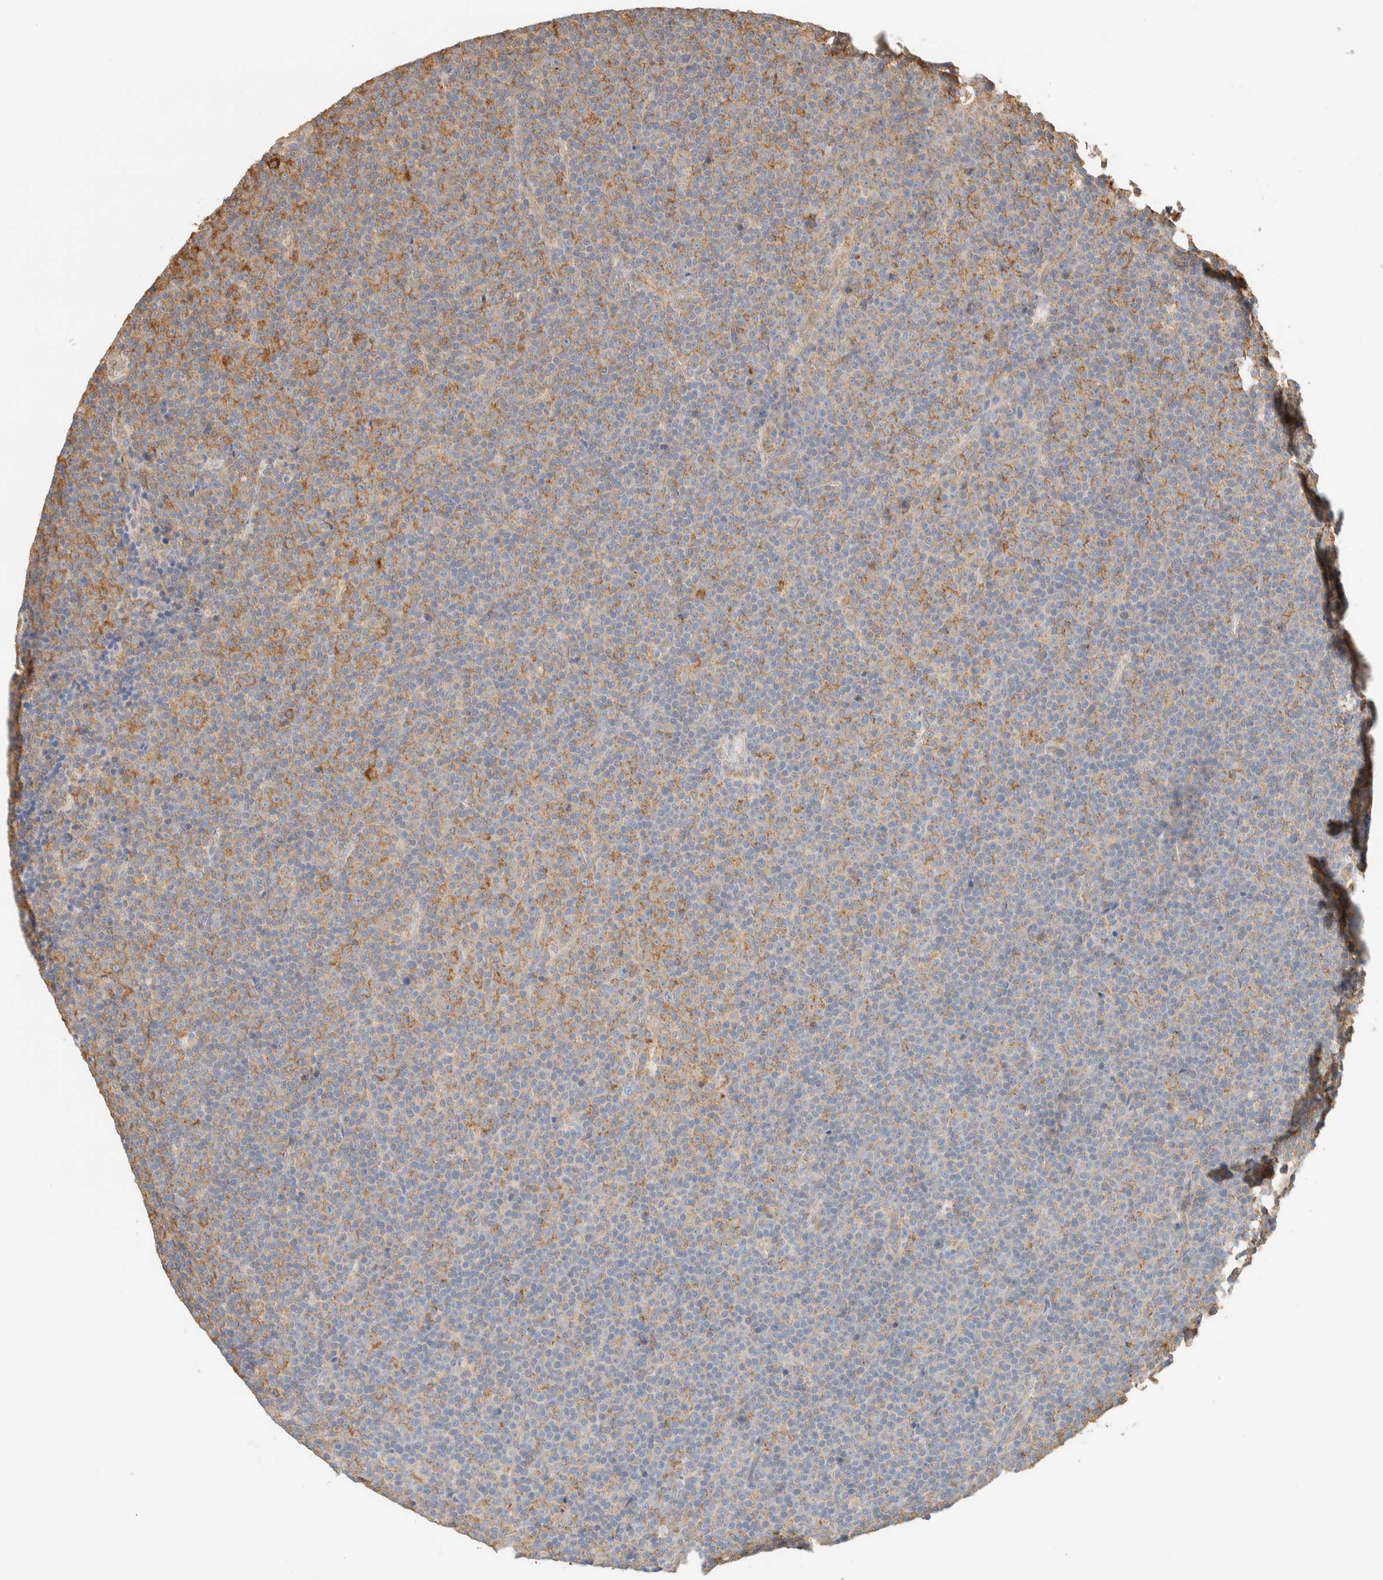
{"staining": {"intensity": "moderate", "quantity": "25%-75%", "location": "cytoplasmic/membranous"}, "tissue": "lymphoma", "cell_type": "Tumor cells", "image_type": "cancer", "snomed": [{"axis": "morphology", "description": "Malignant lymphoma, non-Hodgkin's type, Low grade"}, {"axis": "topography", "description": "Lymph node"}], "caption": "A photomicrograph of low-grade malignant lymphoma, non-Hodgkin's type stained for a protein reveals moderate cytoplasmic/membranous brown staining in tumor cells.", "gene": "TBC1D8B", "patient": {"sex": "female", "age": 67}}